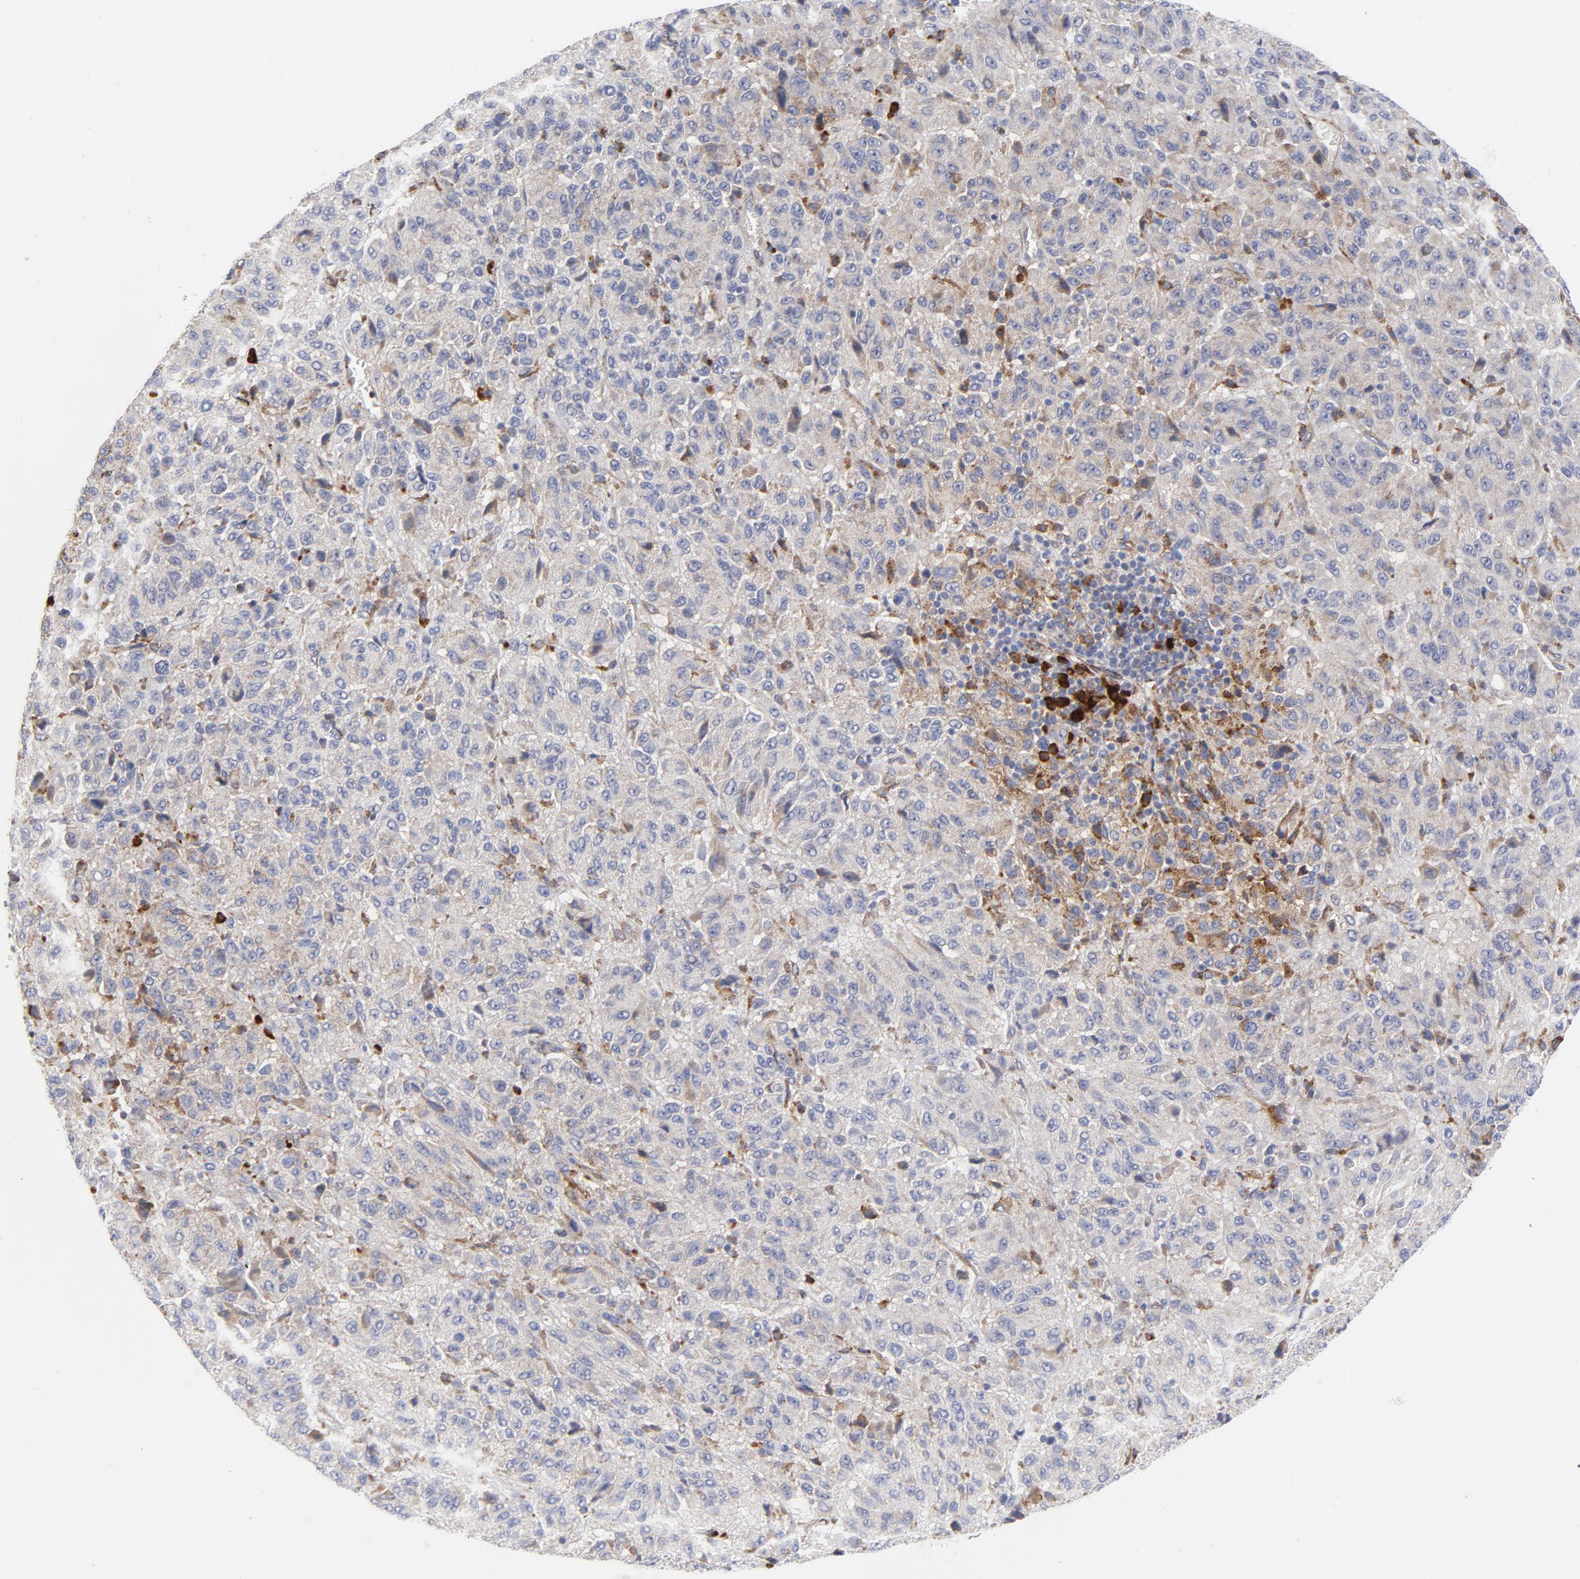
{"staining": {"intensity": "negative", "quantity": "none", "location": "none"}, "tissue": "melanoma", "cell_type": "Tumor cells", "image_type": "cancer", "snomed": [{"axis": "morphology", "description": "Malignant melanoma, Metastatic site"}, {"axis": "topography", "description": "Lung"}], "caption": "Immunohistochemistry (IHC) micrograph of neoplastic tissue: human malignant melanoma (metastatic site) stained with DAB displays no significant protein staining in tumor cells.", "gene": "RAPGEF3", "patient": {"sex": "male", "age": 64}}